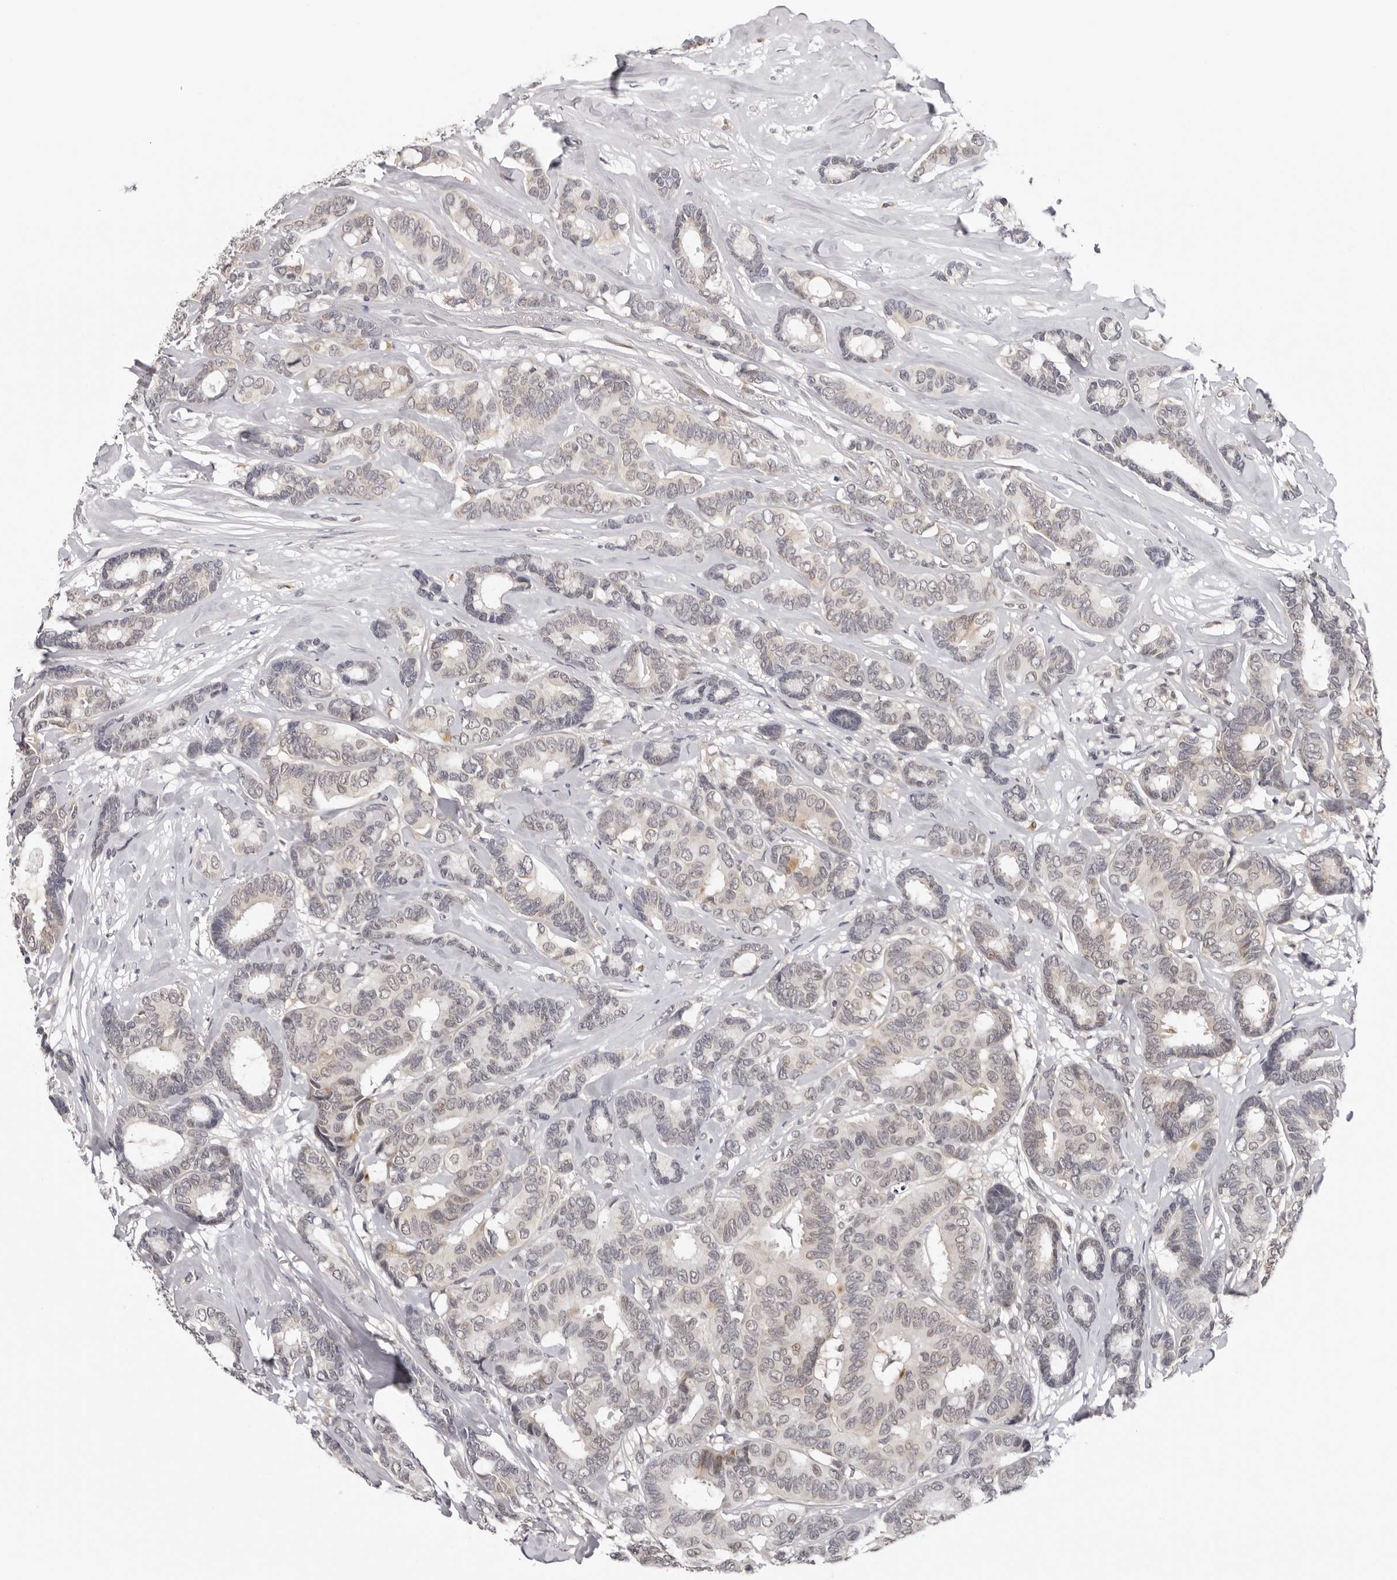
{"staining": {"intensity": "weak", "quantity": "<25%", "location": "cytoplasmic/membranous"}, "tissue": "breast cancer", "cell_type": "Tumor cells", "image_type": "cancer", "snomed": [{"axis": "morphology", "description": "Duct carcinoma"}, {"axis": "topography", "description": "Breast"}], "caption": "This is an IHC histopathology image of breast infiltrating ductal carcinoma. There is no staining in tumor cells.", "gene": "PRUNE1", "patient": {"sex": "female", "age": 87}}